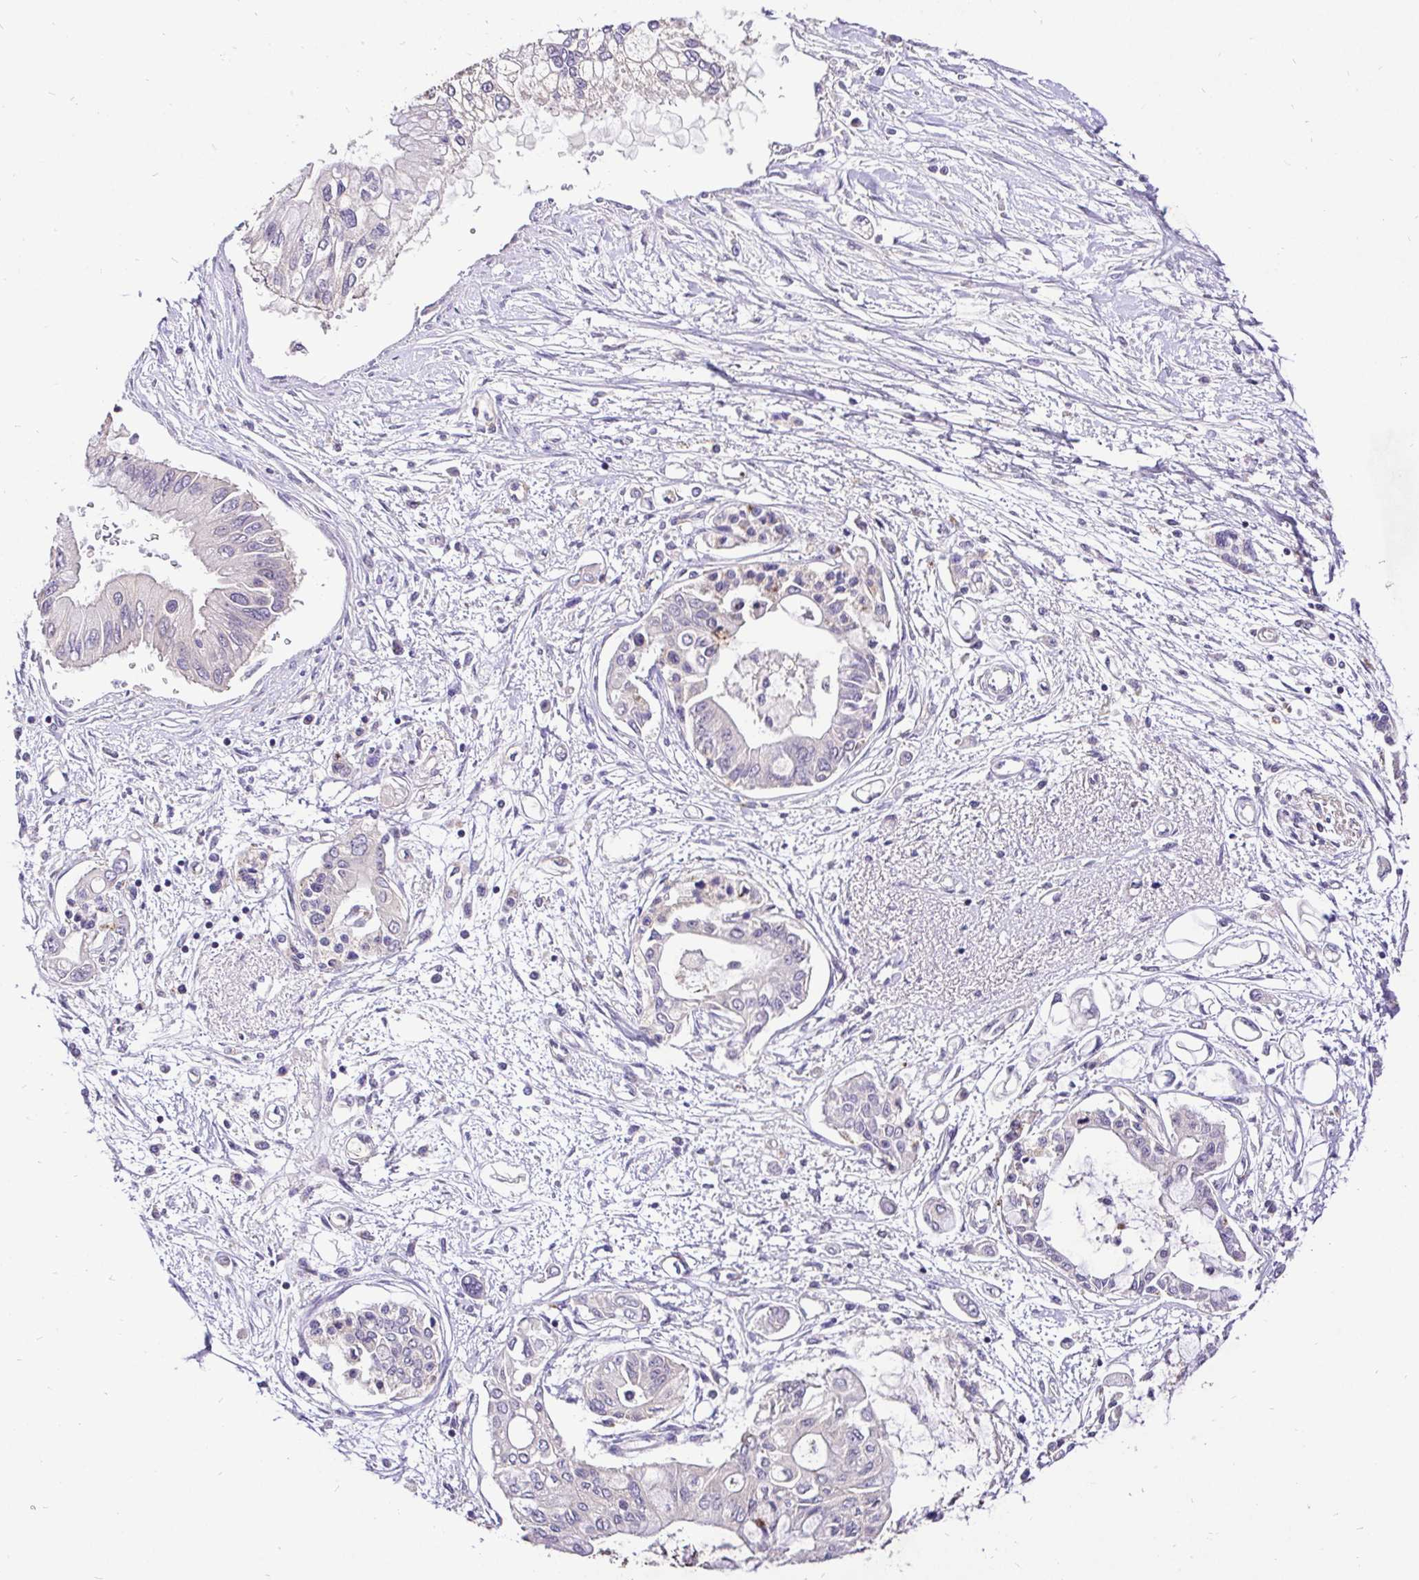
{"staining": {"intensity": "negative", "quantity": "none", "location": "none"}, "tissue": "pancreatic cancer", "cell_type": "Tumor cells", "image_type": "cancer", "snomed": [{"axis": "morphology", "description": "Adenocarcinoma, NOS"}, {"axis": "topography", "description": "Pancreas"}], "caption": "High power microscopy photomicrograph of an immunohistochemistry (IHC) image of adenocarcinoma (pancreatic), revealing no significant staining in tumor cells.", "gene": "UBE2M", "patient": {"sex": "female", "age": 77}}